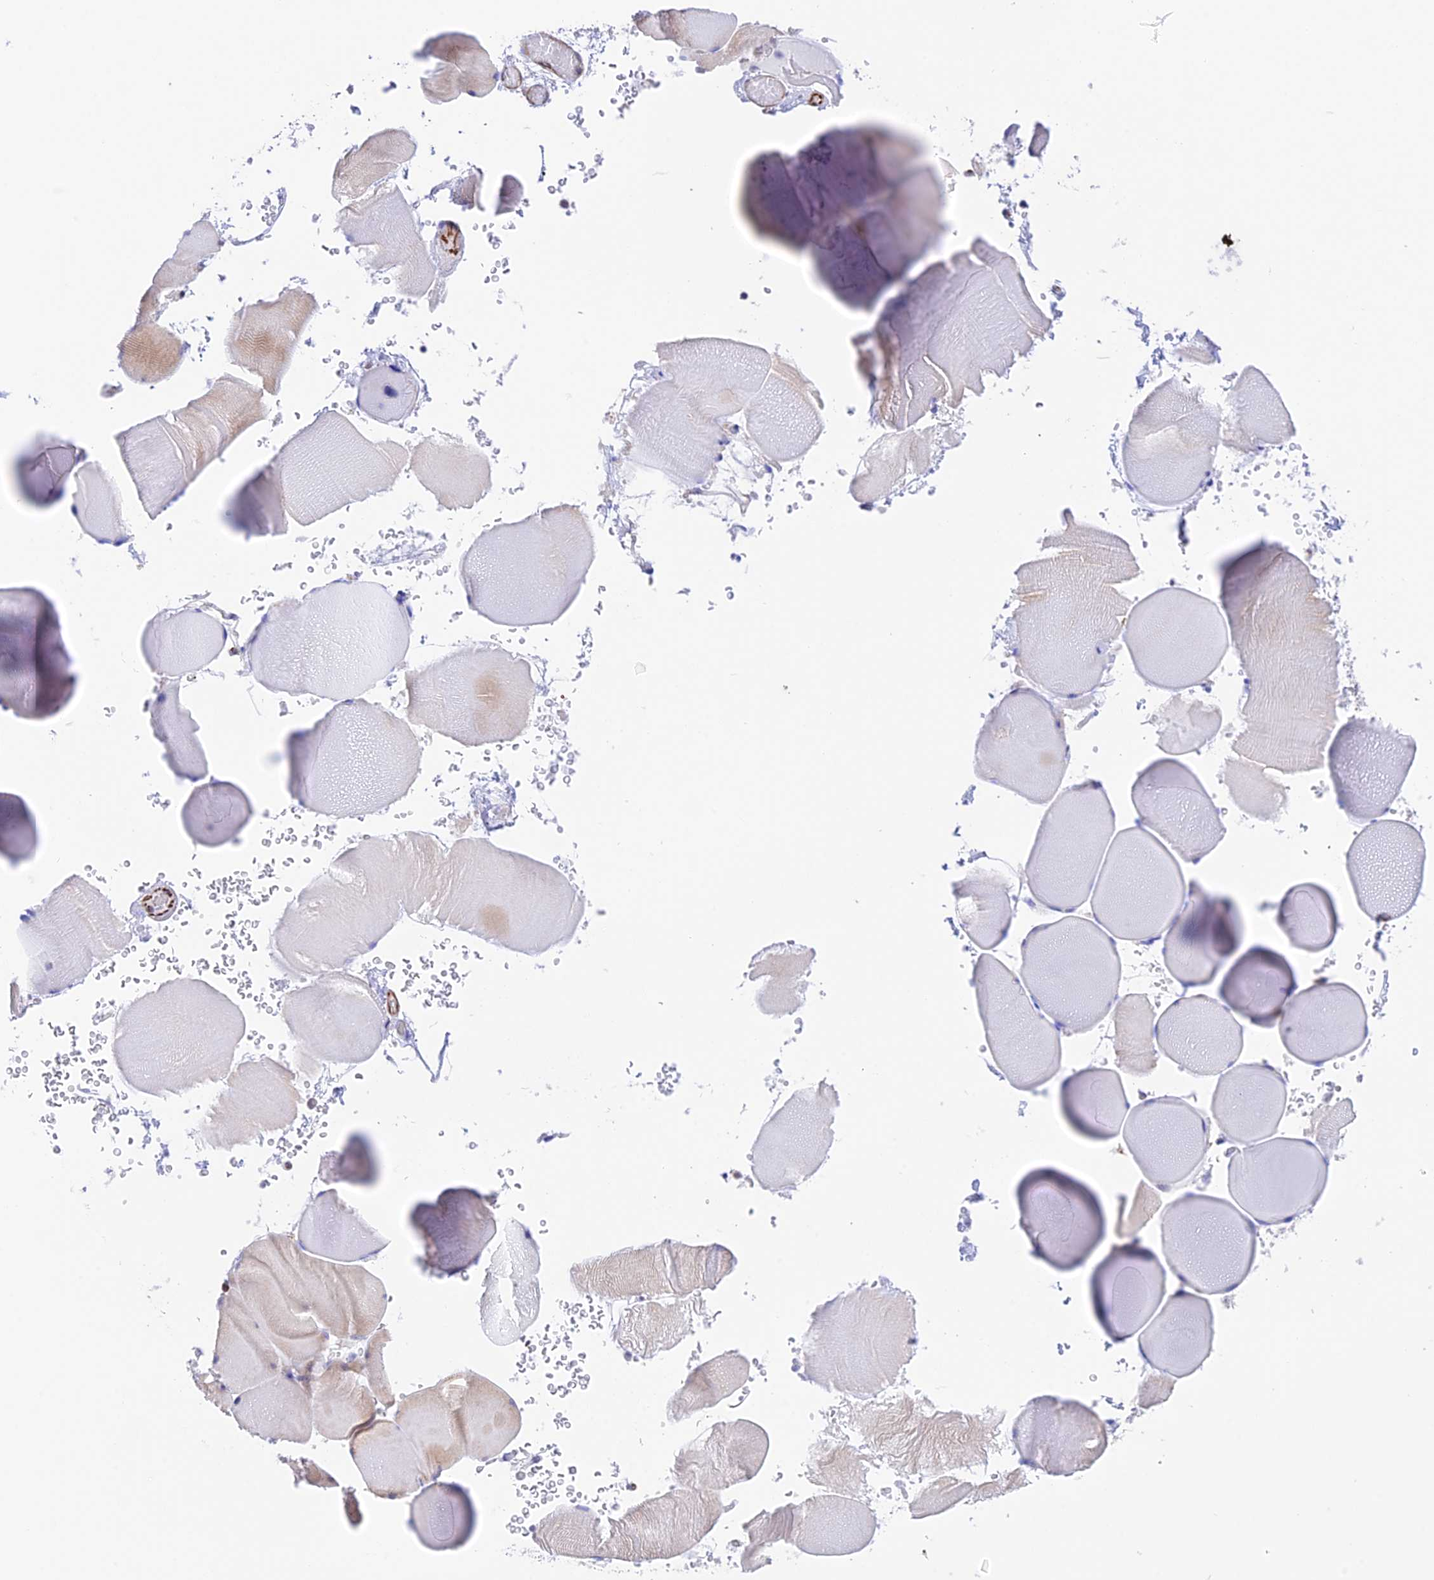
{"staining": {"intensity": "weak", "quantity": "<25%", "location": "cytoplasmic/membranous"}, "tissue": "skeletal muscle", "cell_type": "Myocytes", "image_type": "normal", "snomed": [{"axis": "morphology", "description": "Normal tissue, NOS"}, {"axis": "topography", "description": "Skeletal muscle"}], "caption": "High magnification brightfield microscopy of normal skeletal muscle stained with DAB (3,3'-diaminobenzidine) (brown) and counterstained with hematoxylin (blue): myocytes show no significant staining. The staining is performed using DAB (3,3'-diaminobenzidine) brown chromogen with nuclei counter-stained in using hematoxylin.", "gene": "ZNF652", "patient": {"sex": "male", "age": 62}}